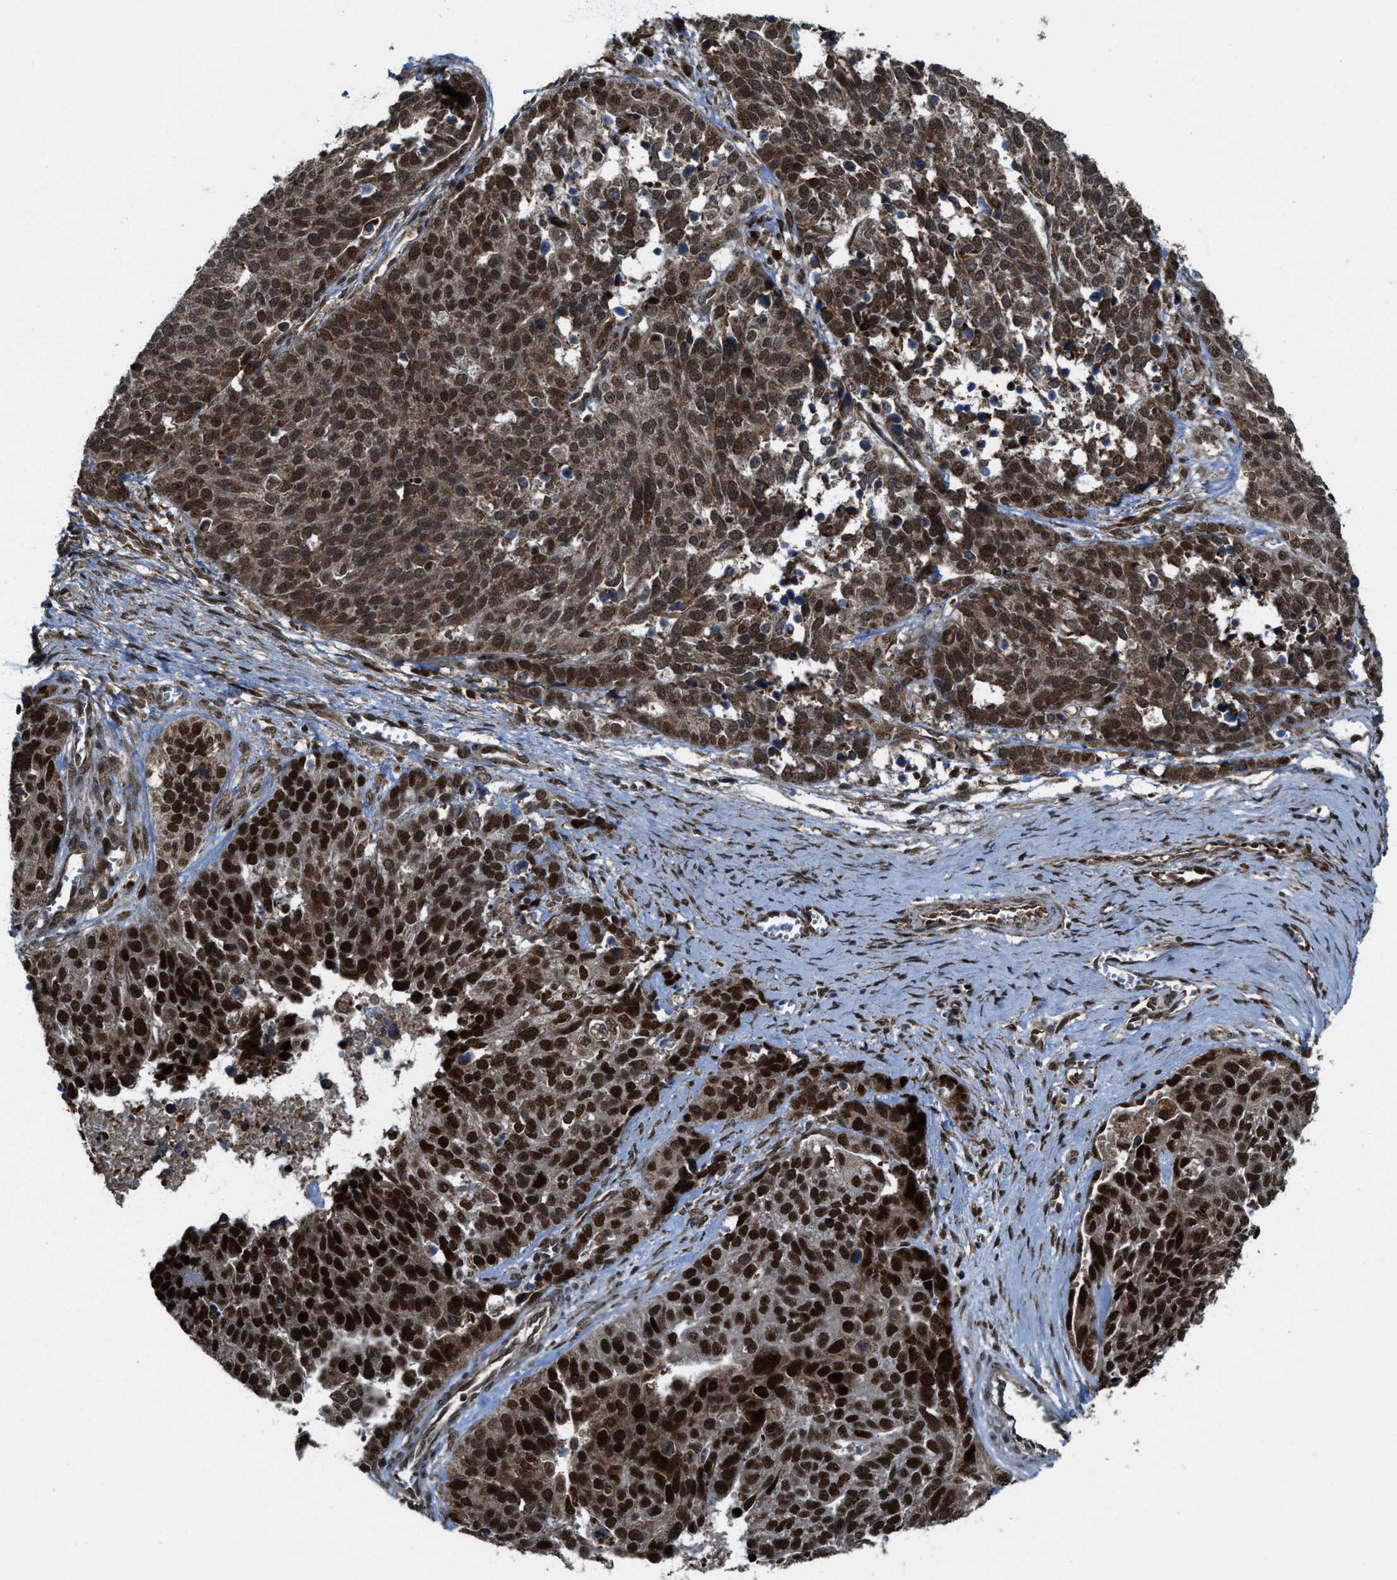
{"staining": {"intensity": "strong", "quantity": ">75%", "location": "nuclear"}, "tissue": "ovarian cancer", "cell_type": "Tumor cells", "image_type": "cancer", "snomed": [{"axis": "morphology", "description": "Cystadenocarcinoma, serous, NOS"}, {"axis": "topography", "description": "Ovary"}], "caption": "A high-resolution micrograph shows immunohistochemistry staining of serous cystadenocarcinoma (ovarian), which reveals strong nuclear expression in about >75% of tumor cells.", "gene": "ZNF250", "patient": {"sex": "female", "age": 44}}